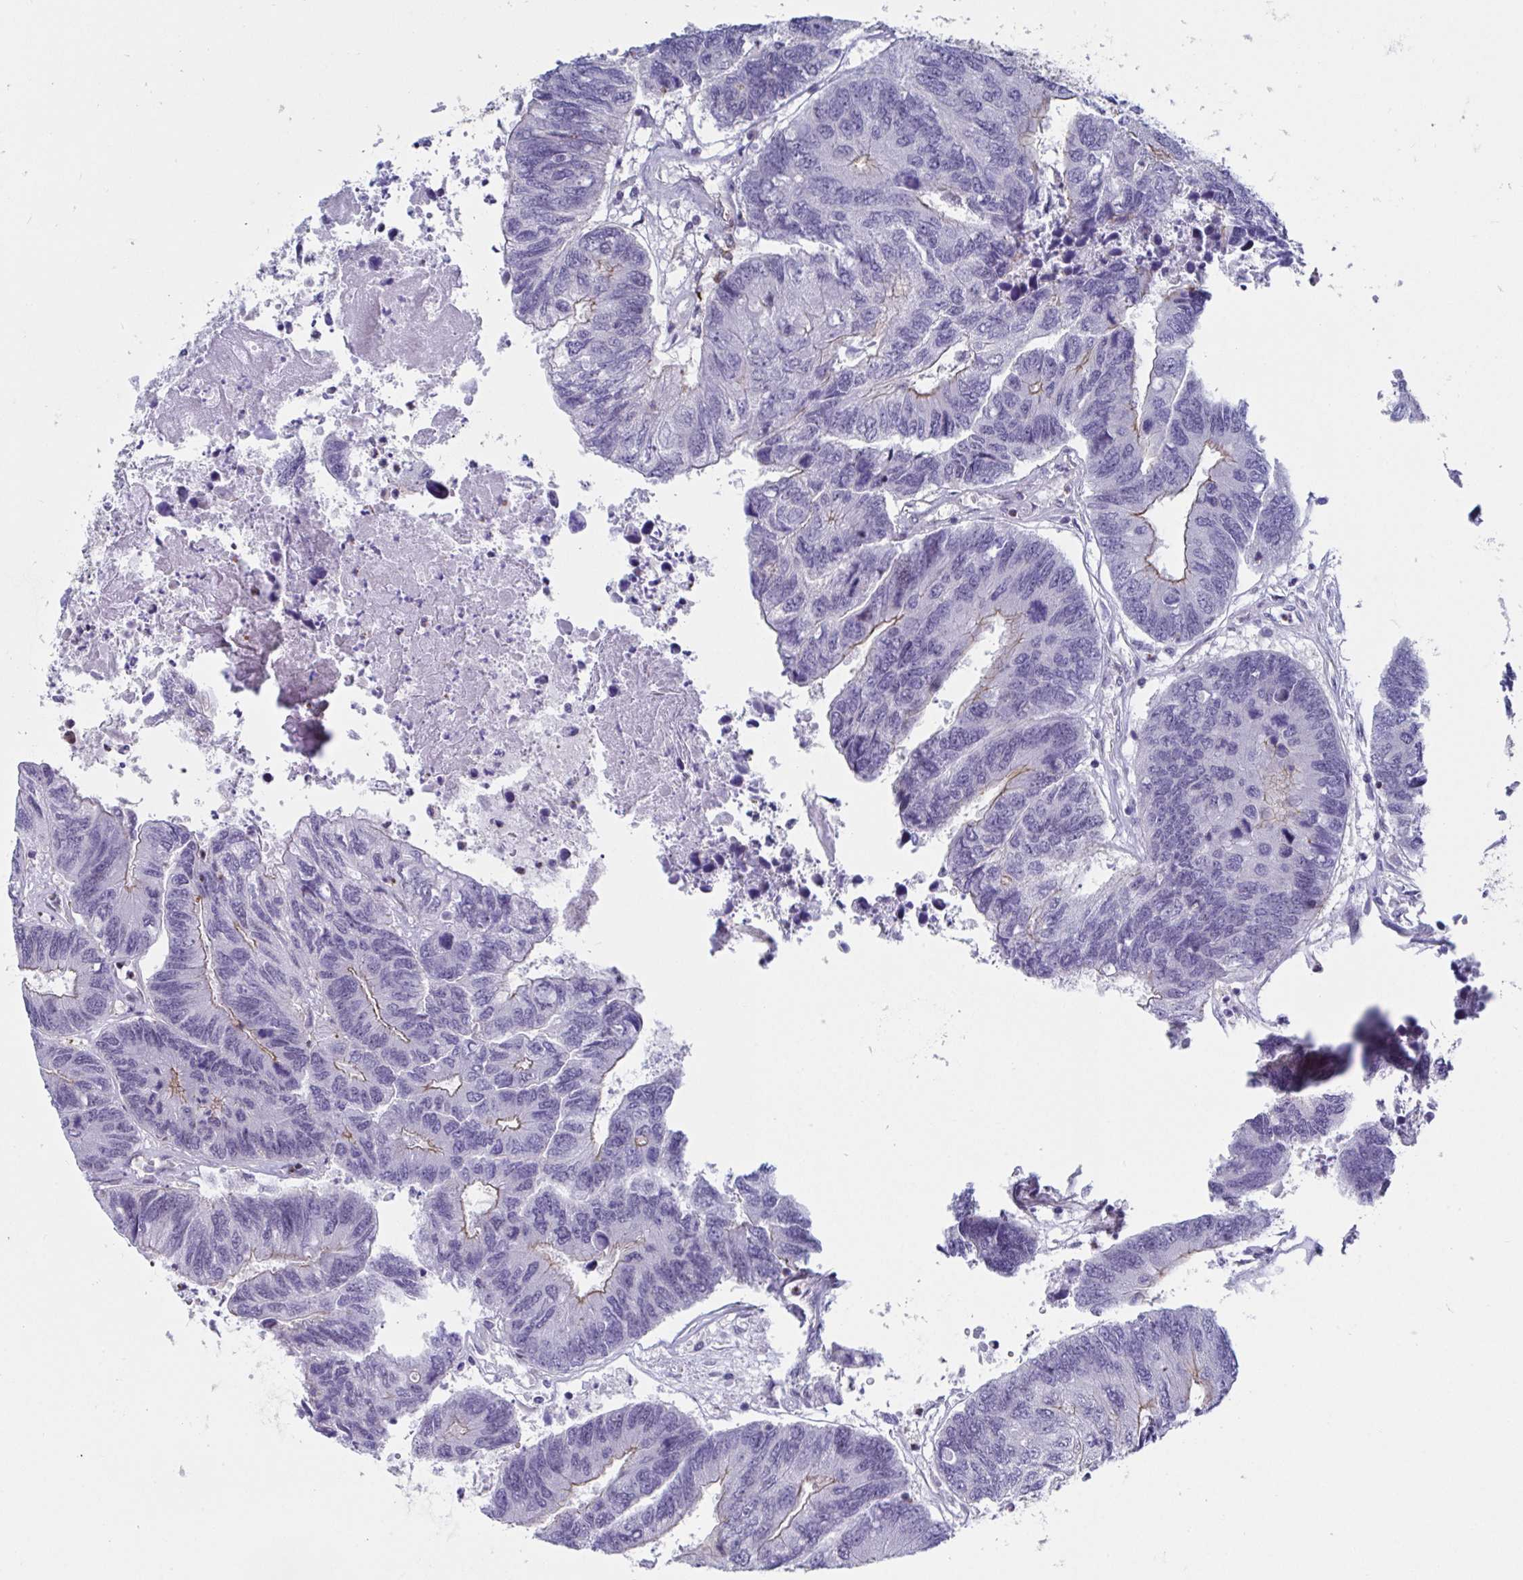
{"staining": {"intensity": "weak", "quantity": "<25%", "location": "cytoplasmic/membranous"}, "tissue": "colorectal cancer", "cell_type": "Tumor cells", "image_type": "cancer", "snomed": [{"axis": "morphology", "description": "Adenocarcinoma, NOS"}, {"axis": "topography", "description": "Colon"}], "caption": "DAB (3,3'-diaminobenzidine) immunohistochemical staining of colorectal cancer shows no significant positivity in tumor cells.", "gene": "WDR72", "patient": {"sex": "female", "age": 67}}